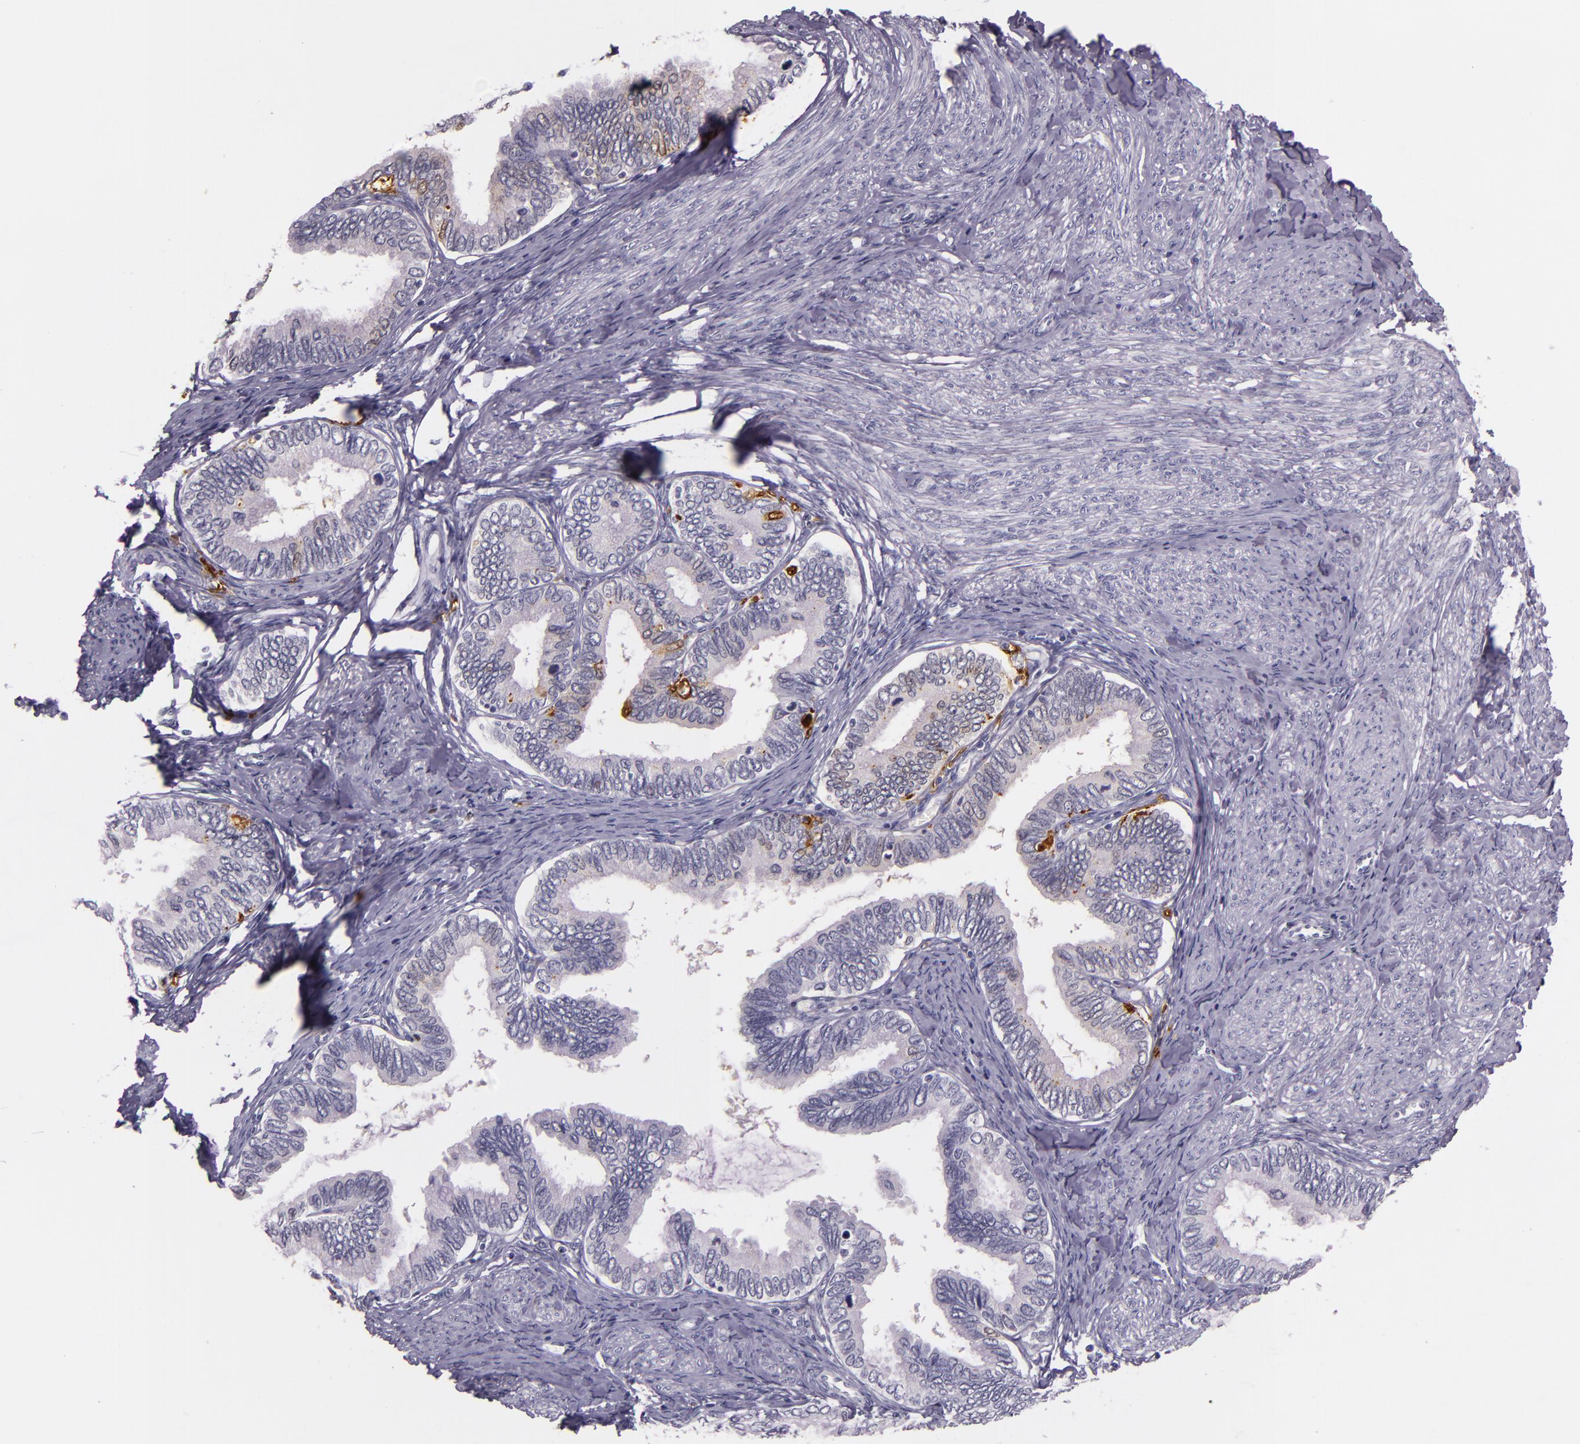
{"staining": {"intensity": "moderate", "quantity": "<25%", "location": "nuclear"}, "tissue": "cervical cancer", "cell_type": "Tumor cells", "image_type": "cancer", "snomed": [{"axis": "morphology", "description": "Adenocarcinoma, NOS"}, {"axis": "topography", "description": "Cervix"}], "caption": "A brown stain labels moderate nuclear positivity of a protein in cervical cancer (adenocarcinoma) tumor cells. (IHC, brightfield microscopy, high magnification).", "gene": "MT1A", "patient": {"sex": "female", "age": 49}}